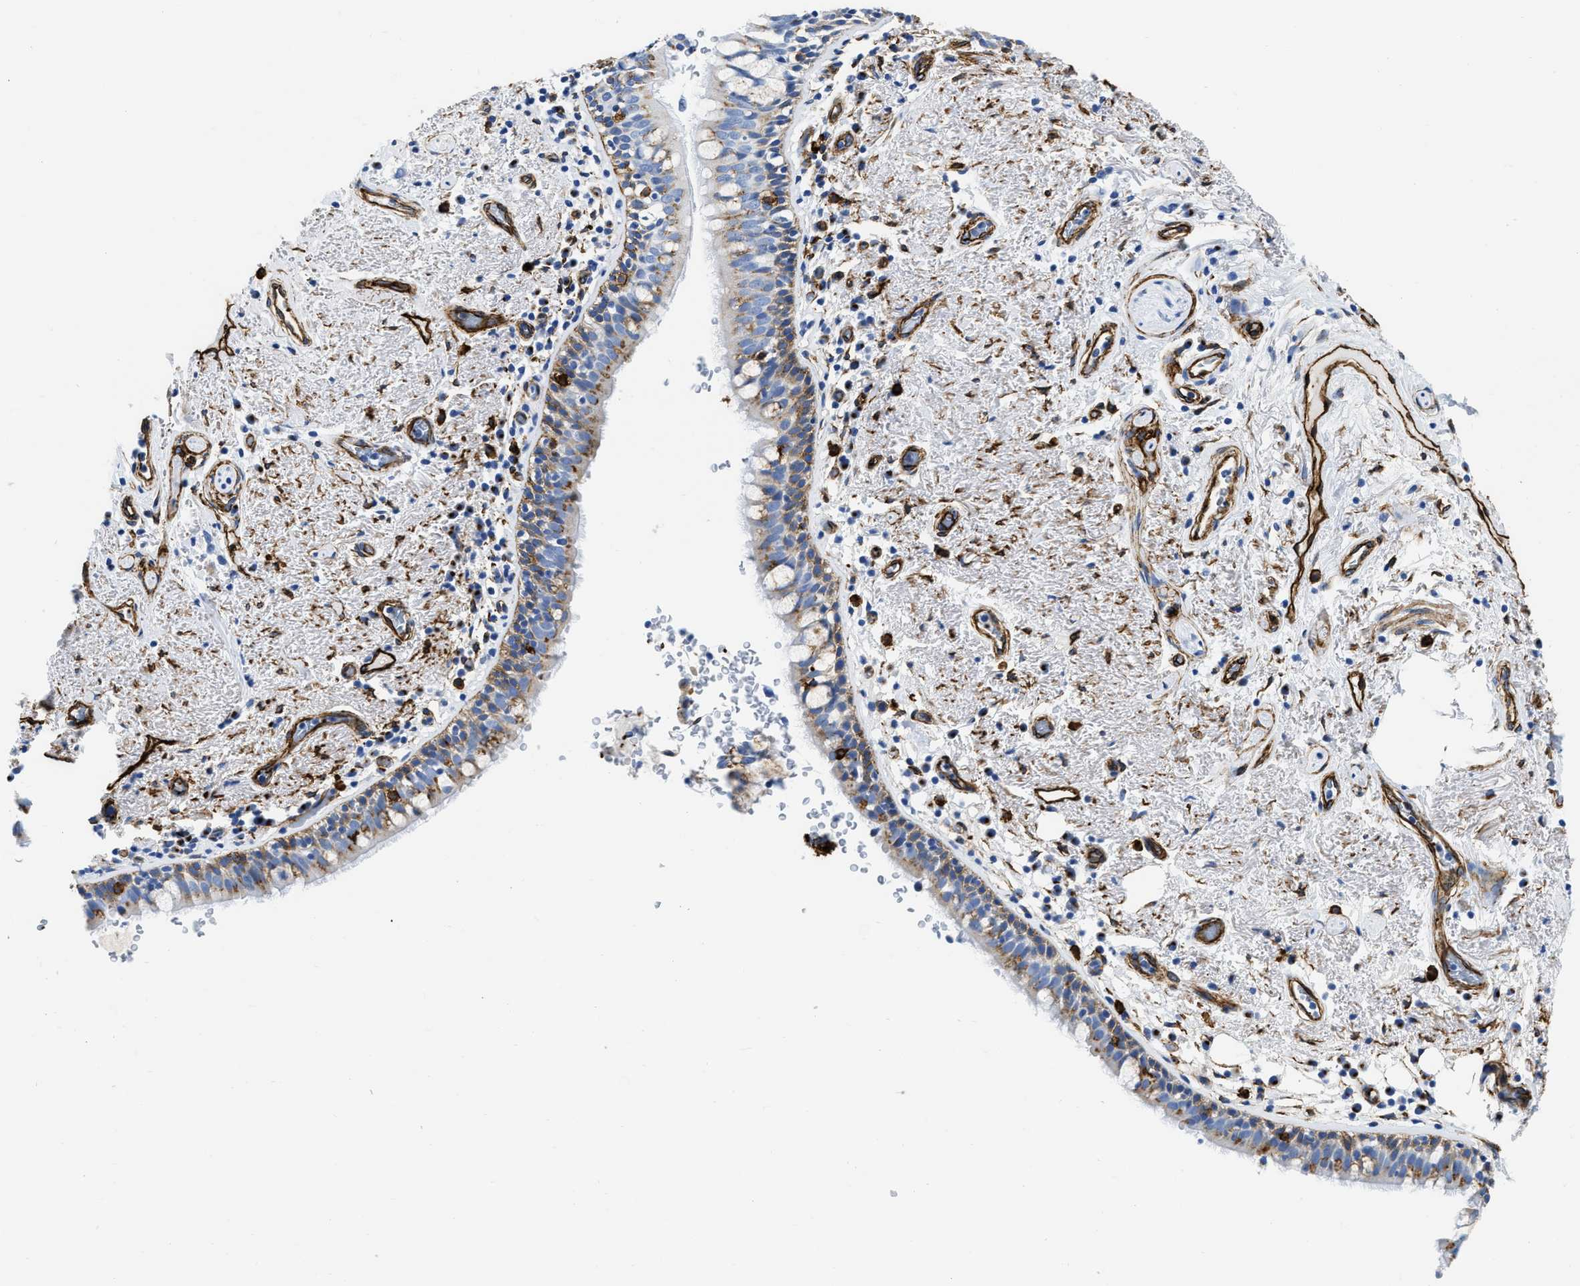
{"staining": {"intensity": "moderate", "quantity": "<25%", "location": "cytoplasmic/membranous"}, "tissue": "bronchus", "cell_type": "Respiratory epithelial cells", "image_type": "normal", "snomed": [{"axis": "morphology", "description": "Normal tissue, NOS"}, {"axis": "morphology", "description": "Inflammation, NOS"}, {"axis": "topography", "description": "Cartilage tissue"}, {"axis": "topography", "description": "Bronchus"}], "caption": "Bronchus stained for a protein displays moderate cytoplasmic/membranous positivity in respiratory epithelial cells. (Stains: DAB (3,3'-diaminobenzidine) in brown, nuclei in blue, Microscopy: brightfield microscopy at high magnification).", "gene": "TVP23B", "patient": {"sex": "male", "age": 77}}